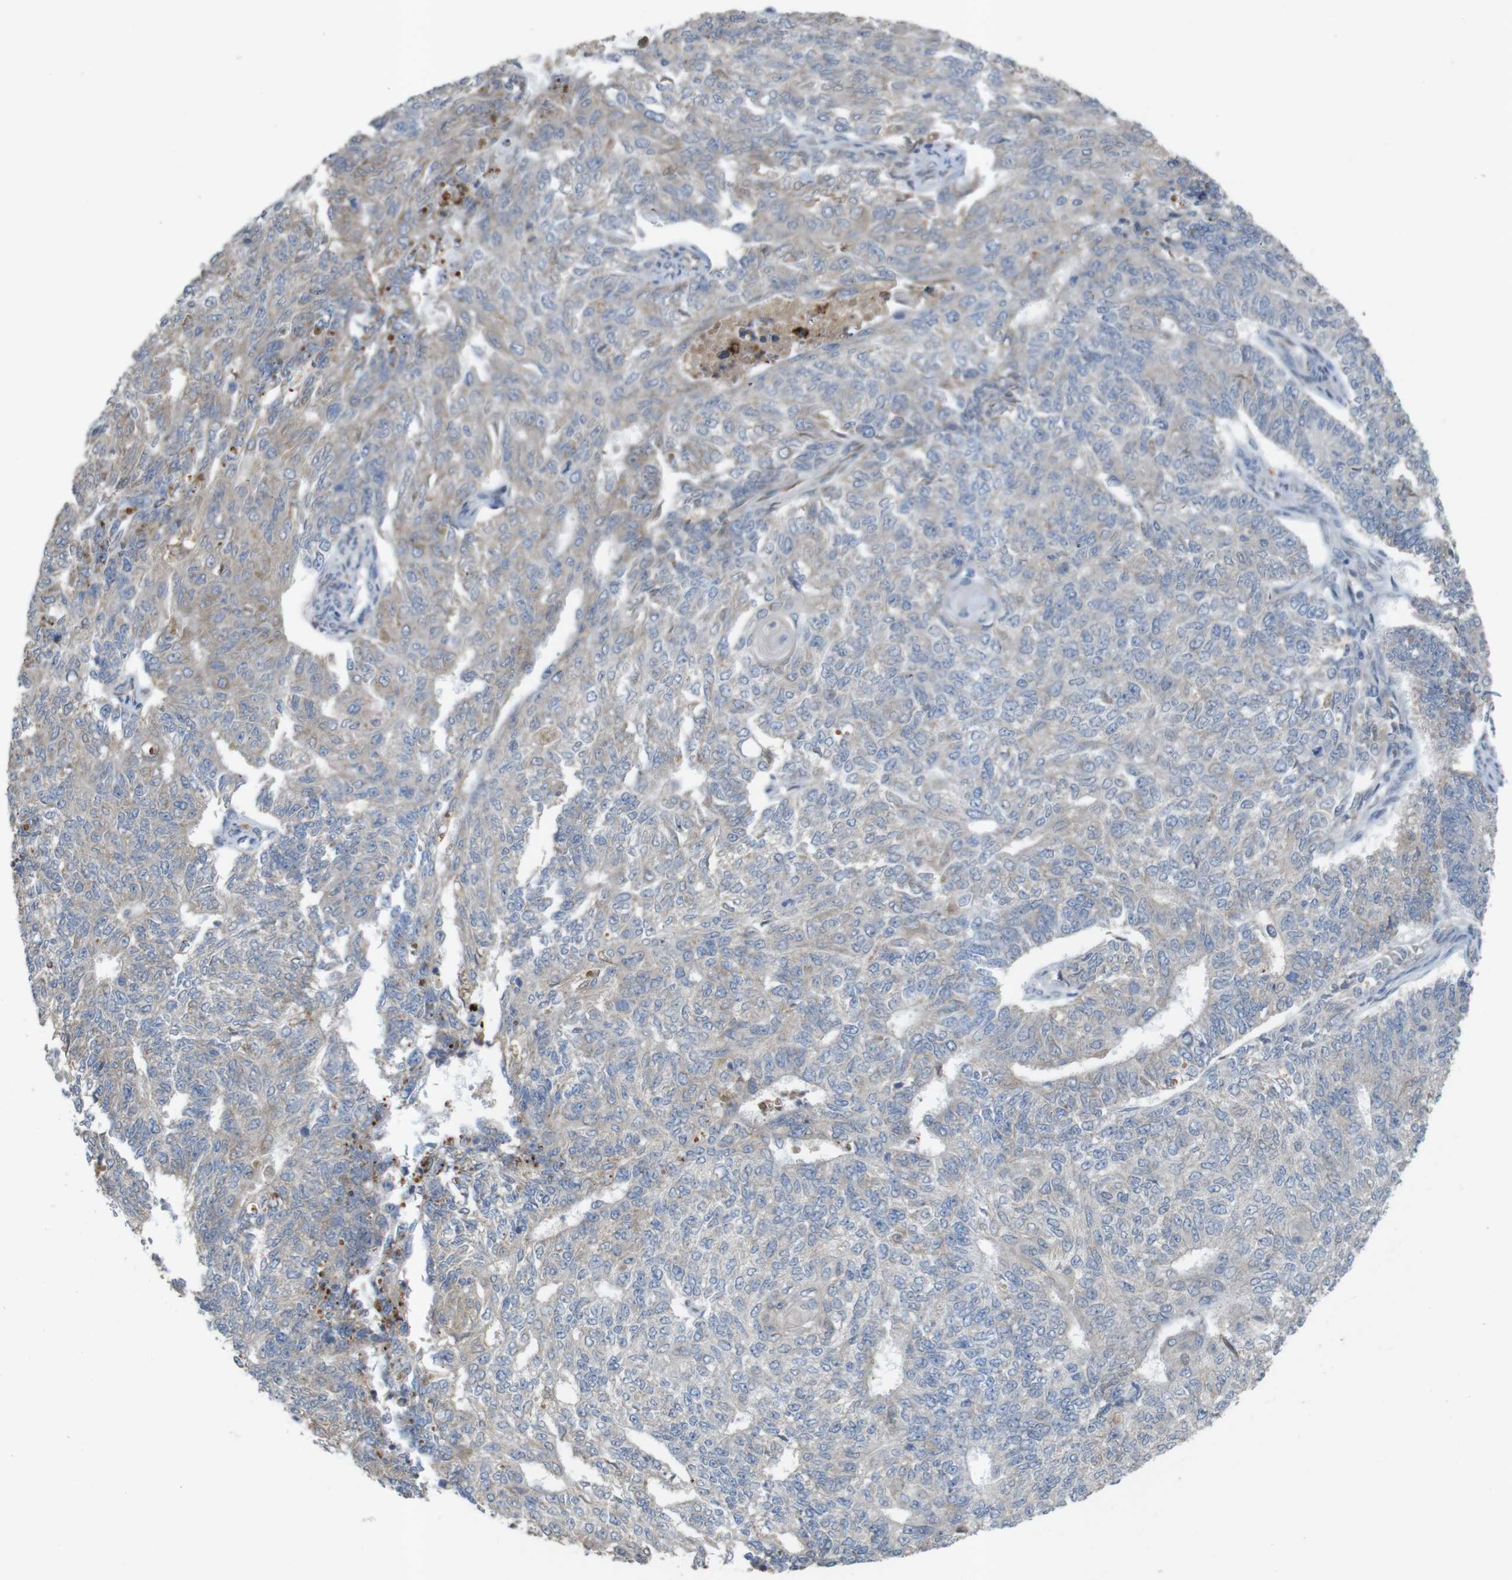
{"staining": {"intensity": "weak", "quantity": "<25%", "location": "cytoplasmic/membranous"}, "tissue": "endometrial cancer", "cell_type": "Tumor cells", "image_type": "cancer", "snomed": [{"axis": "morphology", "description": "Adenocarcinoma, NOS"}, {"axis": "topography", "description": "Endometrium"}], "caption": "High power microscopy histopathology image of an immunohistochemistry histopathology image of endometrial cancer (adenocarcinoma), revealing no significant positivity in tumor cells. (Stains: DAB IHC with hematoxylin counter stain, Microscopy: brightfield microscopy at high magnification).", "gene": "TSPAN14", "patient": {"sex": "female", "age": 32}}